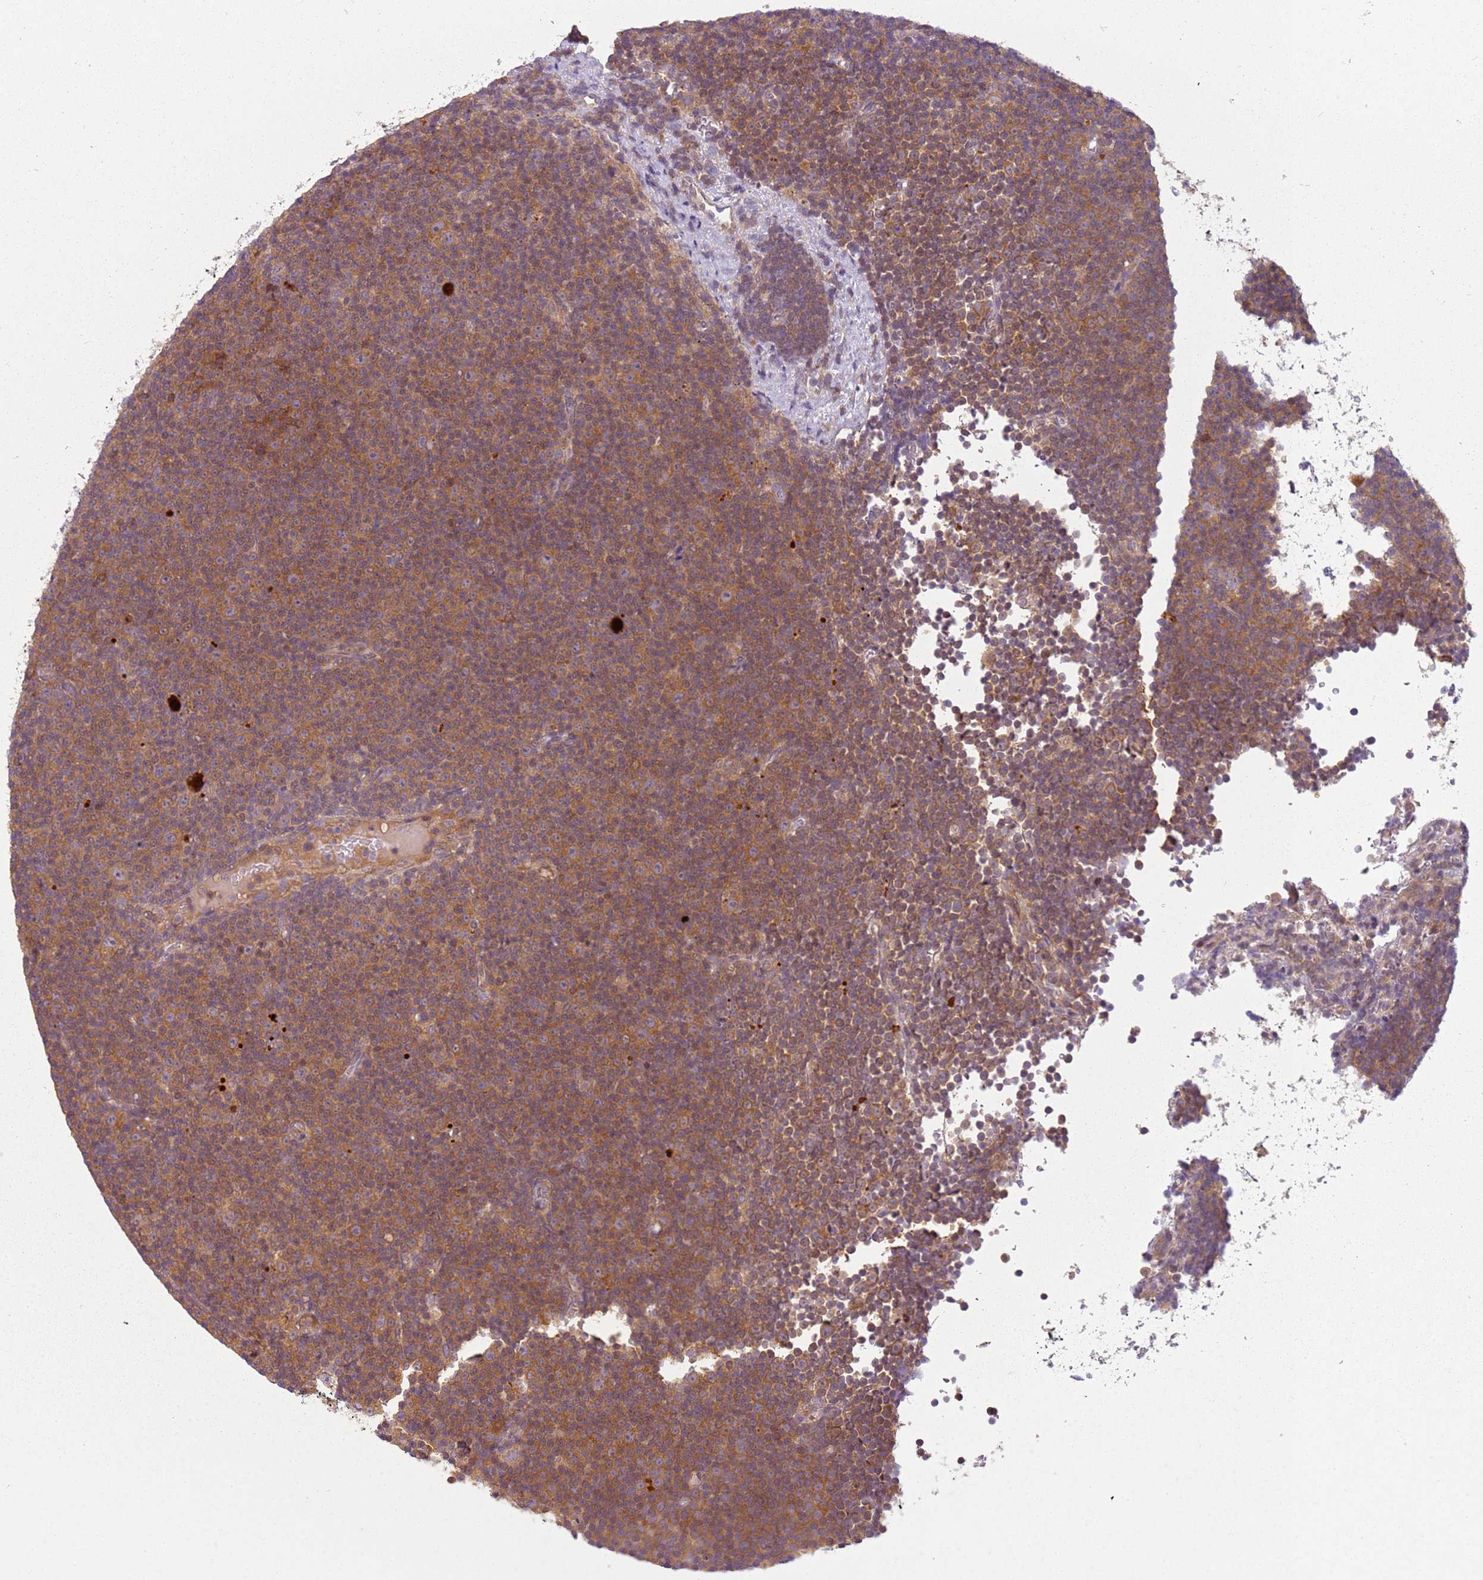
{"staining": {"intensity": "moderate", "quantity": ">75%", "location": "cytoplasmic/membranous"}, "tissue": "lymphoma", "cell_type": "Tumor cells", "image_type": "cancer", "snomed": [{"axis": "morphology", "description": "Malignant lymphoma, non-Hodgkin's type, Low grade"}, {"axis": "topography", "description": "Lymph node"}], "caption": "This is a photomicrograph of immunohistochemistry staining of malignant lymphoma, non-Hodgkin's type (low-grade), which shows moderate staining in the cytoplasmic/membranous of tumor cells.", "gene": "RPS28", "patient": {"sex": "female", "age": 67}}